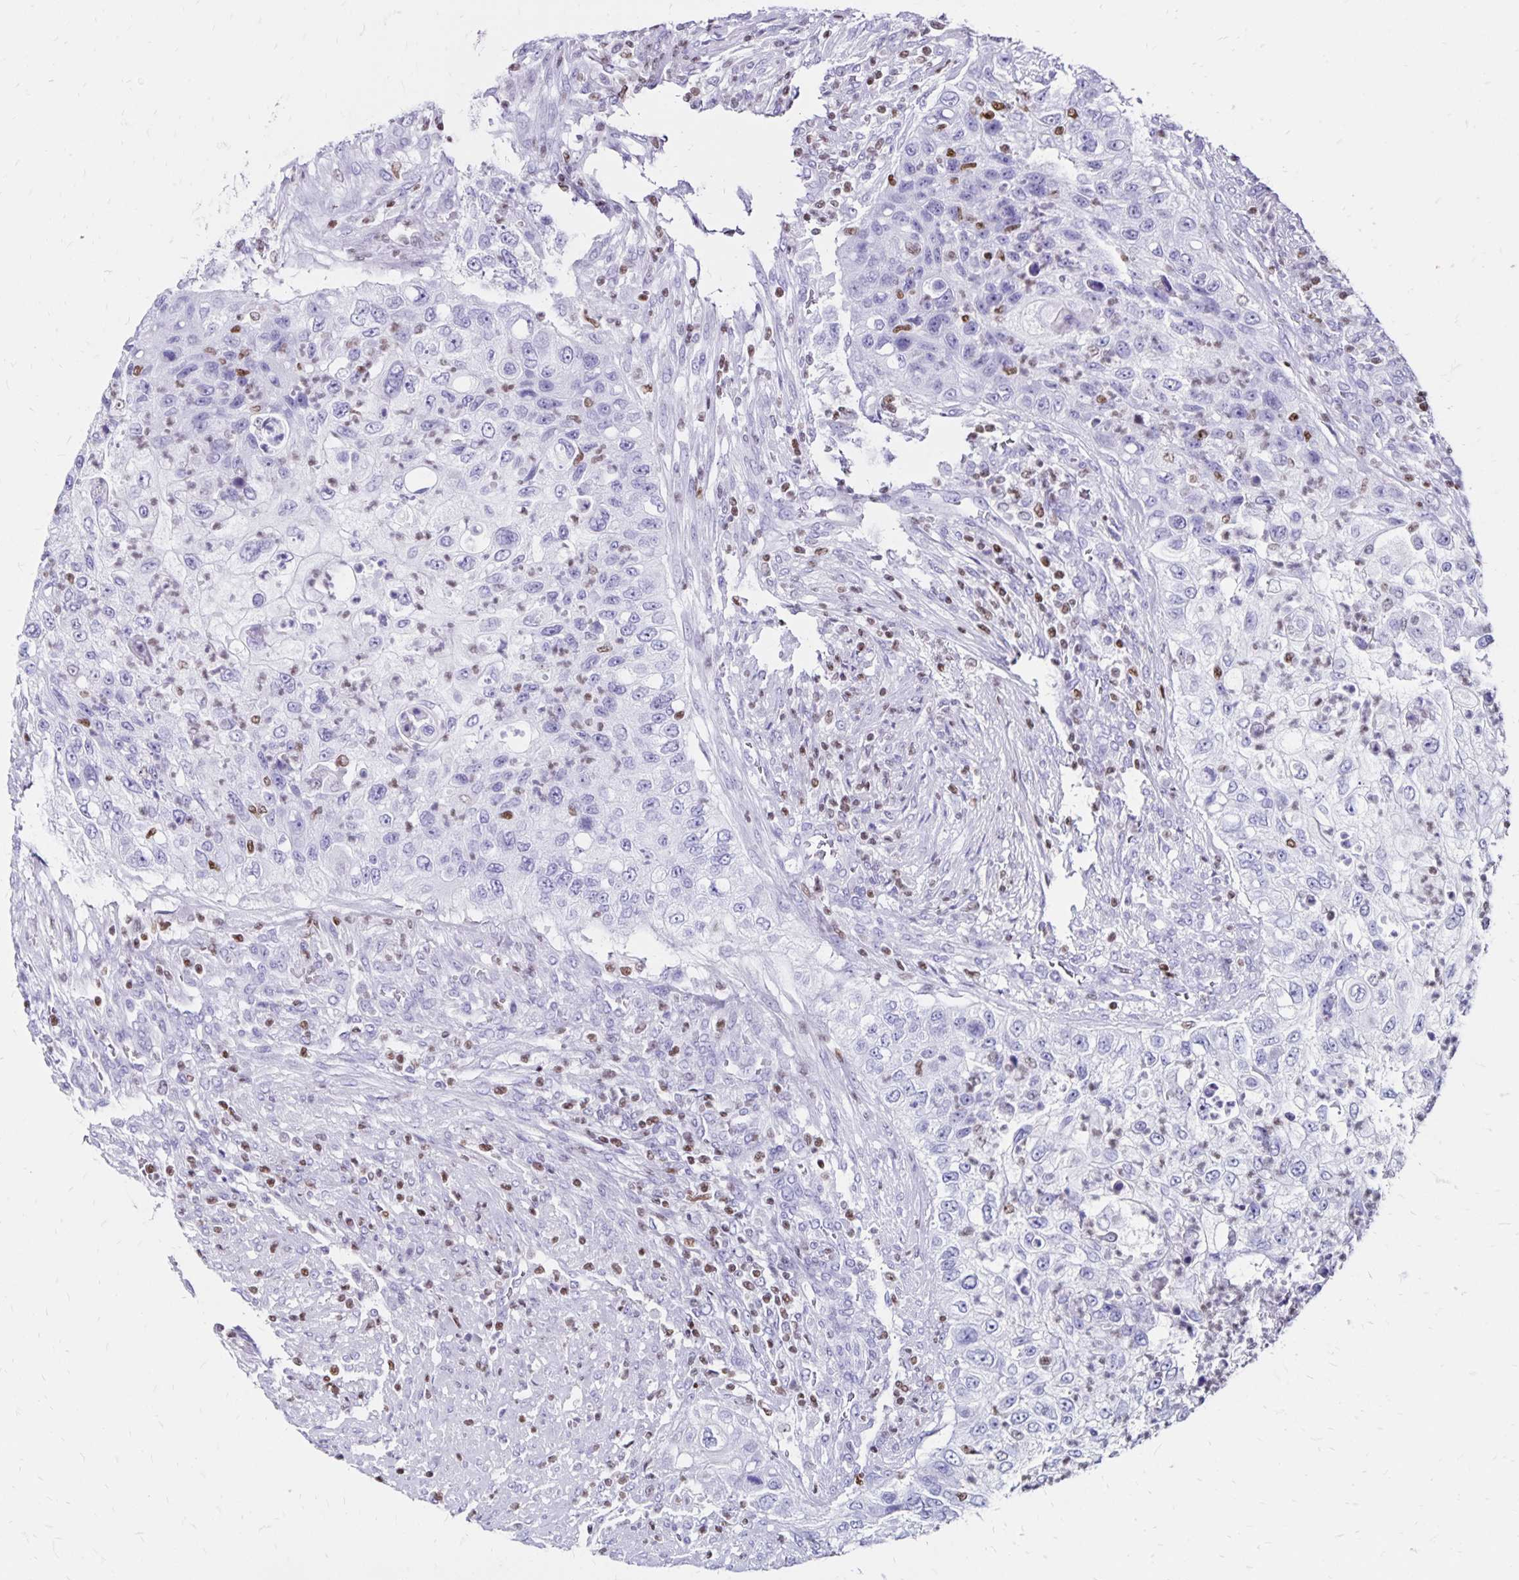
{"staining": {"intensity": "negative", "quantity": "none", "location": "none"}, "tissue": "urothelial cancer", "cell_type": "Tumor cells", "image_type": "cancer", "snomed": [{"axis": "morphology", "description": "Urothelial carcinoma, High grade"}, {"axis": "topography", "description": "Urinary bladder"}], "caption": "This is a image of IHC staining of high-grade urothelial carcinoma, which shows no expression in tumor cells.", "gene": "IKZF1", "patient": {"sex": "female", "age": 60}}